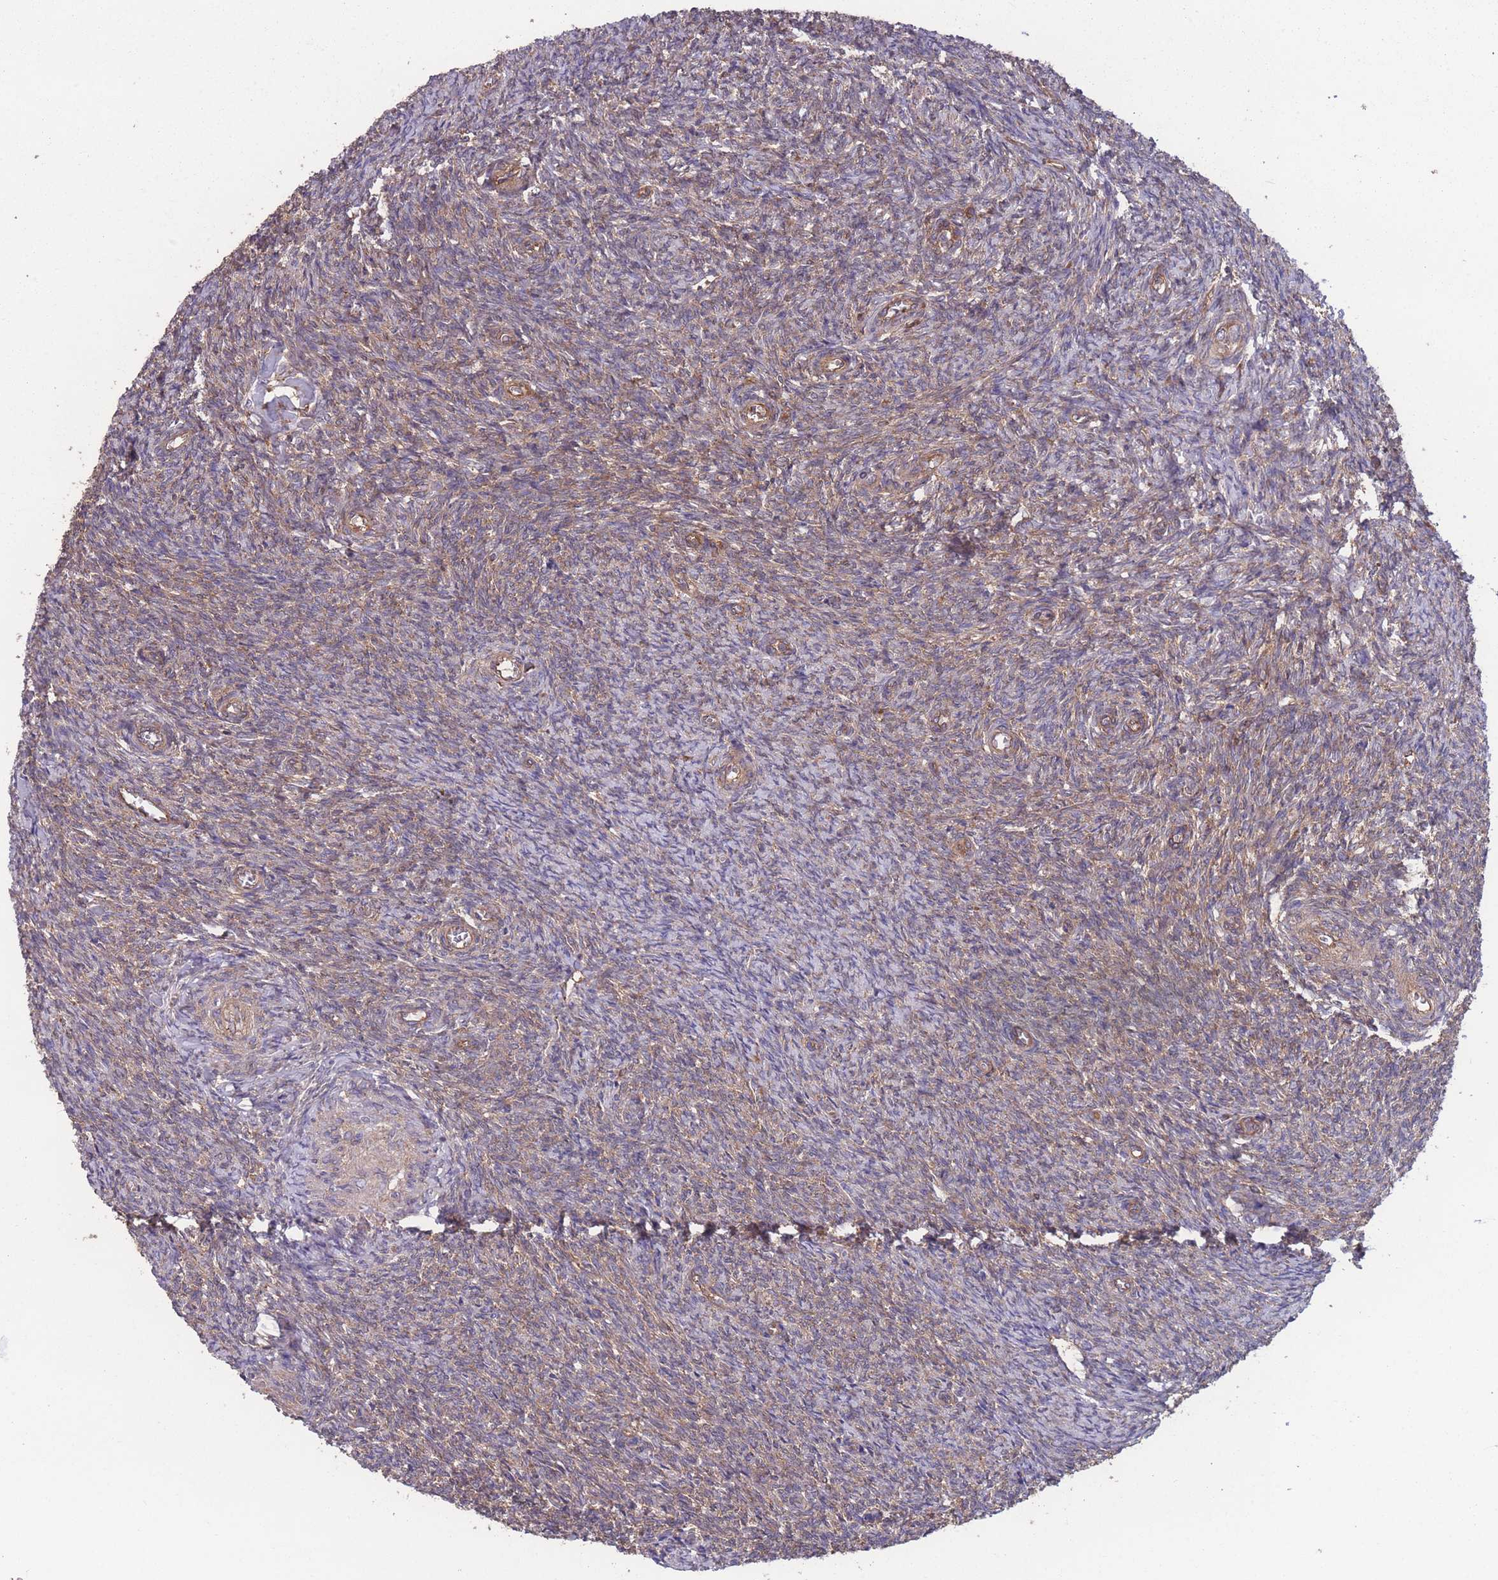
{"staining": {"intensity": "weak", "quantity": "25%-75%", "location": "cytoplasmic/membranous"}, "tissue": "ovary", "cell_type": "Ovarian stroma cells", "image_type": "normal", "snomed": [{"axis": "morphology", "description": "Normal tissue, NOS"}, {"axis": "topography", "description": "Ovary"}], "caption": "Immunohistochemistry micrograph of unremarkable ovary stained for a protein (brown), which demonstrates low levels of weak cytoplasmic/membranous expression in approximately 25%-75% of ovarian stroma cells.", "gene": "ZPR1", "patient": {"sex": "female", "age": 44}}